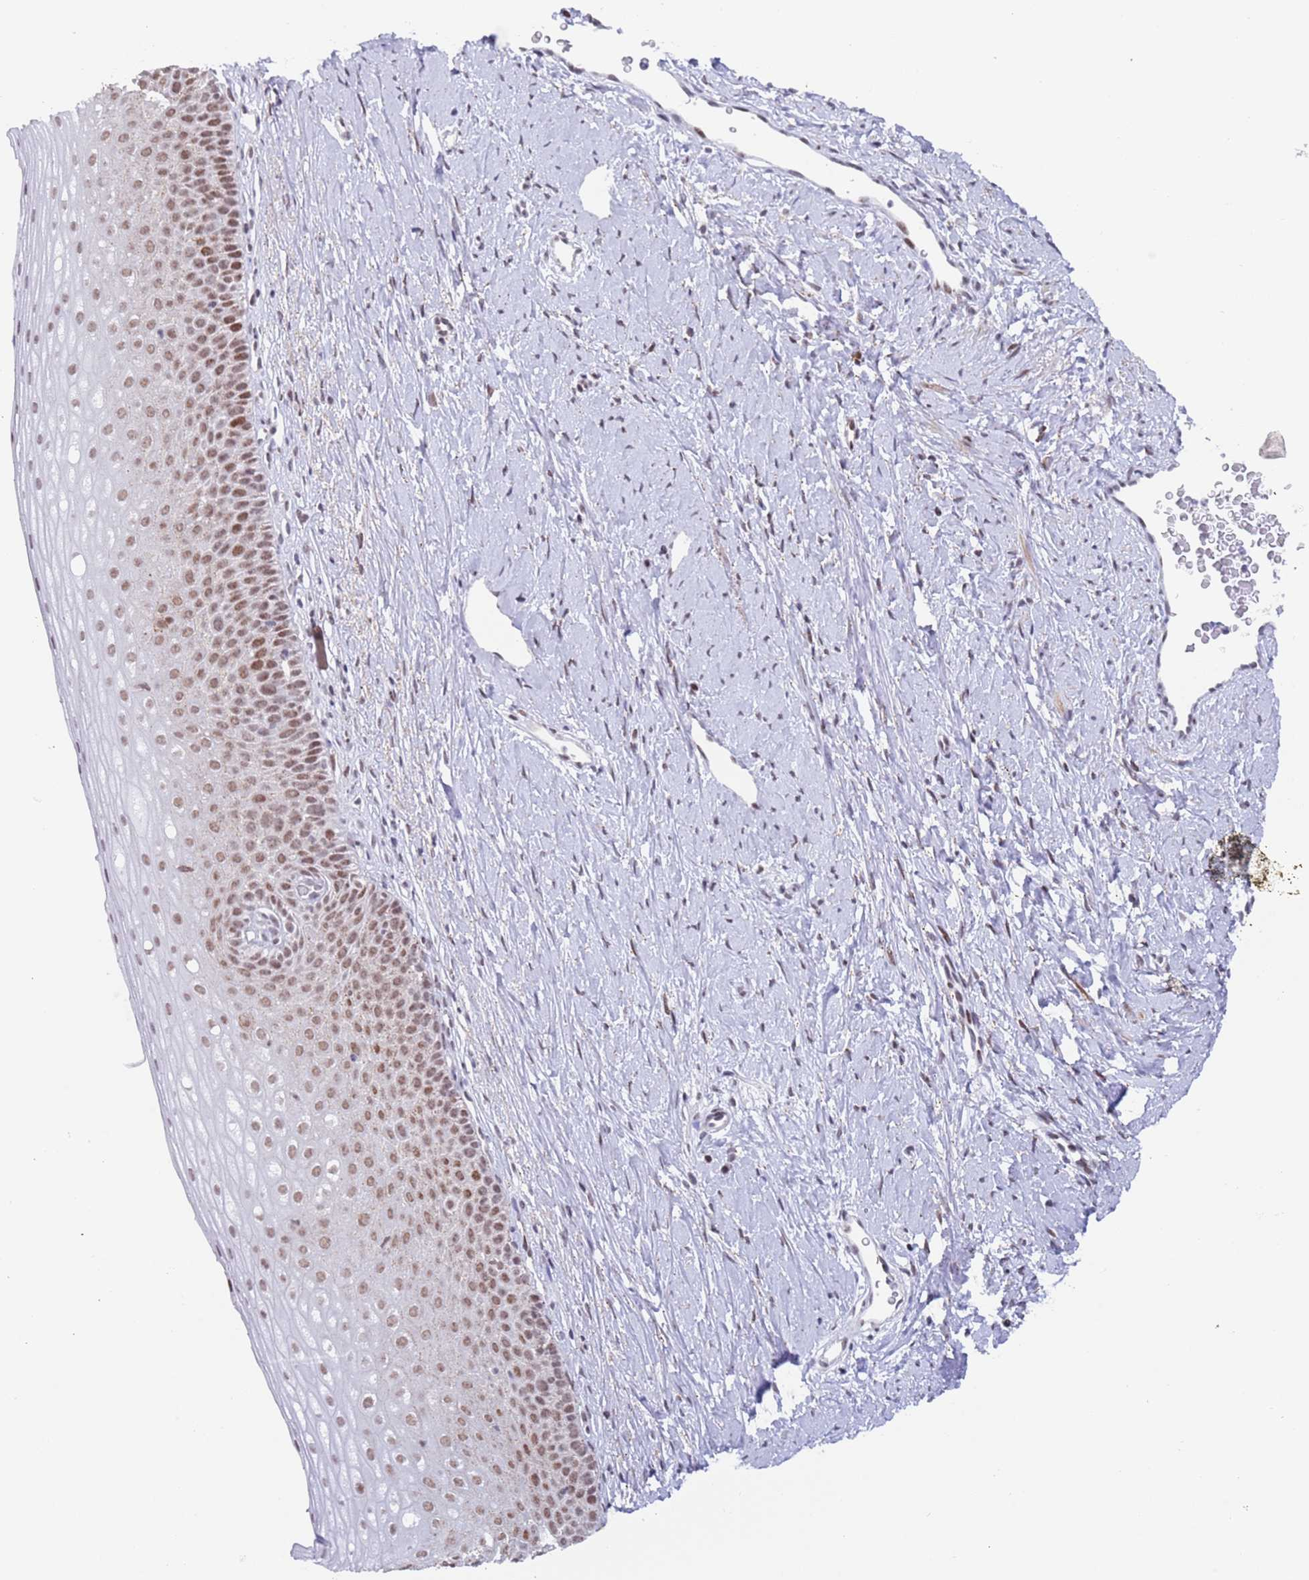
{"staining": {"intensity": "moderate", "quantity": ">75%", "location": "nuclear"}, "tissue": "cervix", "cell_type": "Glandular cells", "image_type": "normal", "snomed": [{"axis": "morphology", "description": "Normal tissue, NOS"}, {"axis": "topography", "description": "Cervix"}], "caption": "High-power microscopy captured an immunohistochemistry (IHC) micrograph of benign cervix, revealing moderate nuclear staining in about >75% of glandular cells.", "gene": "ZNF382", "patient": {"sex": "female", "age": 57}}